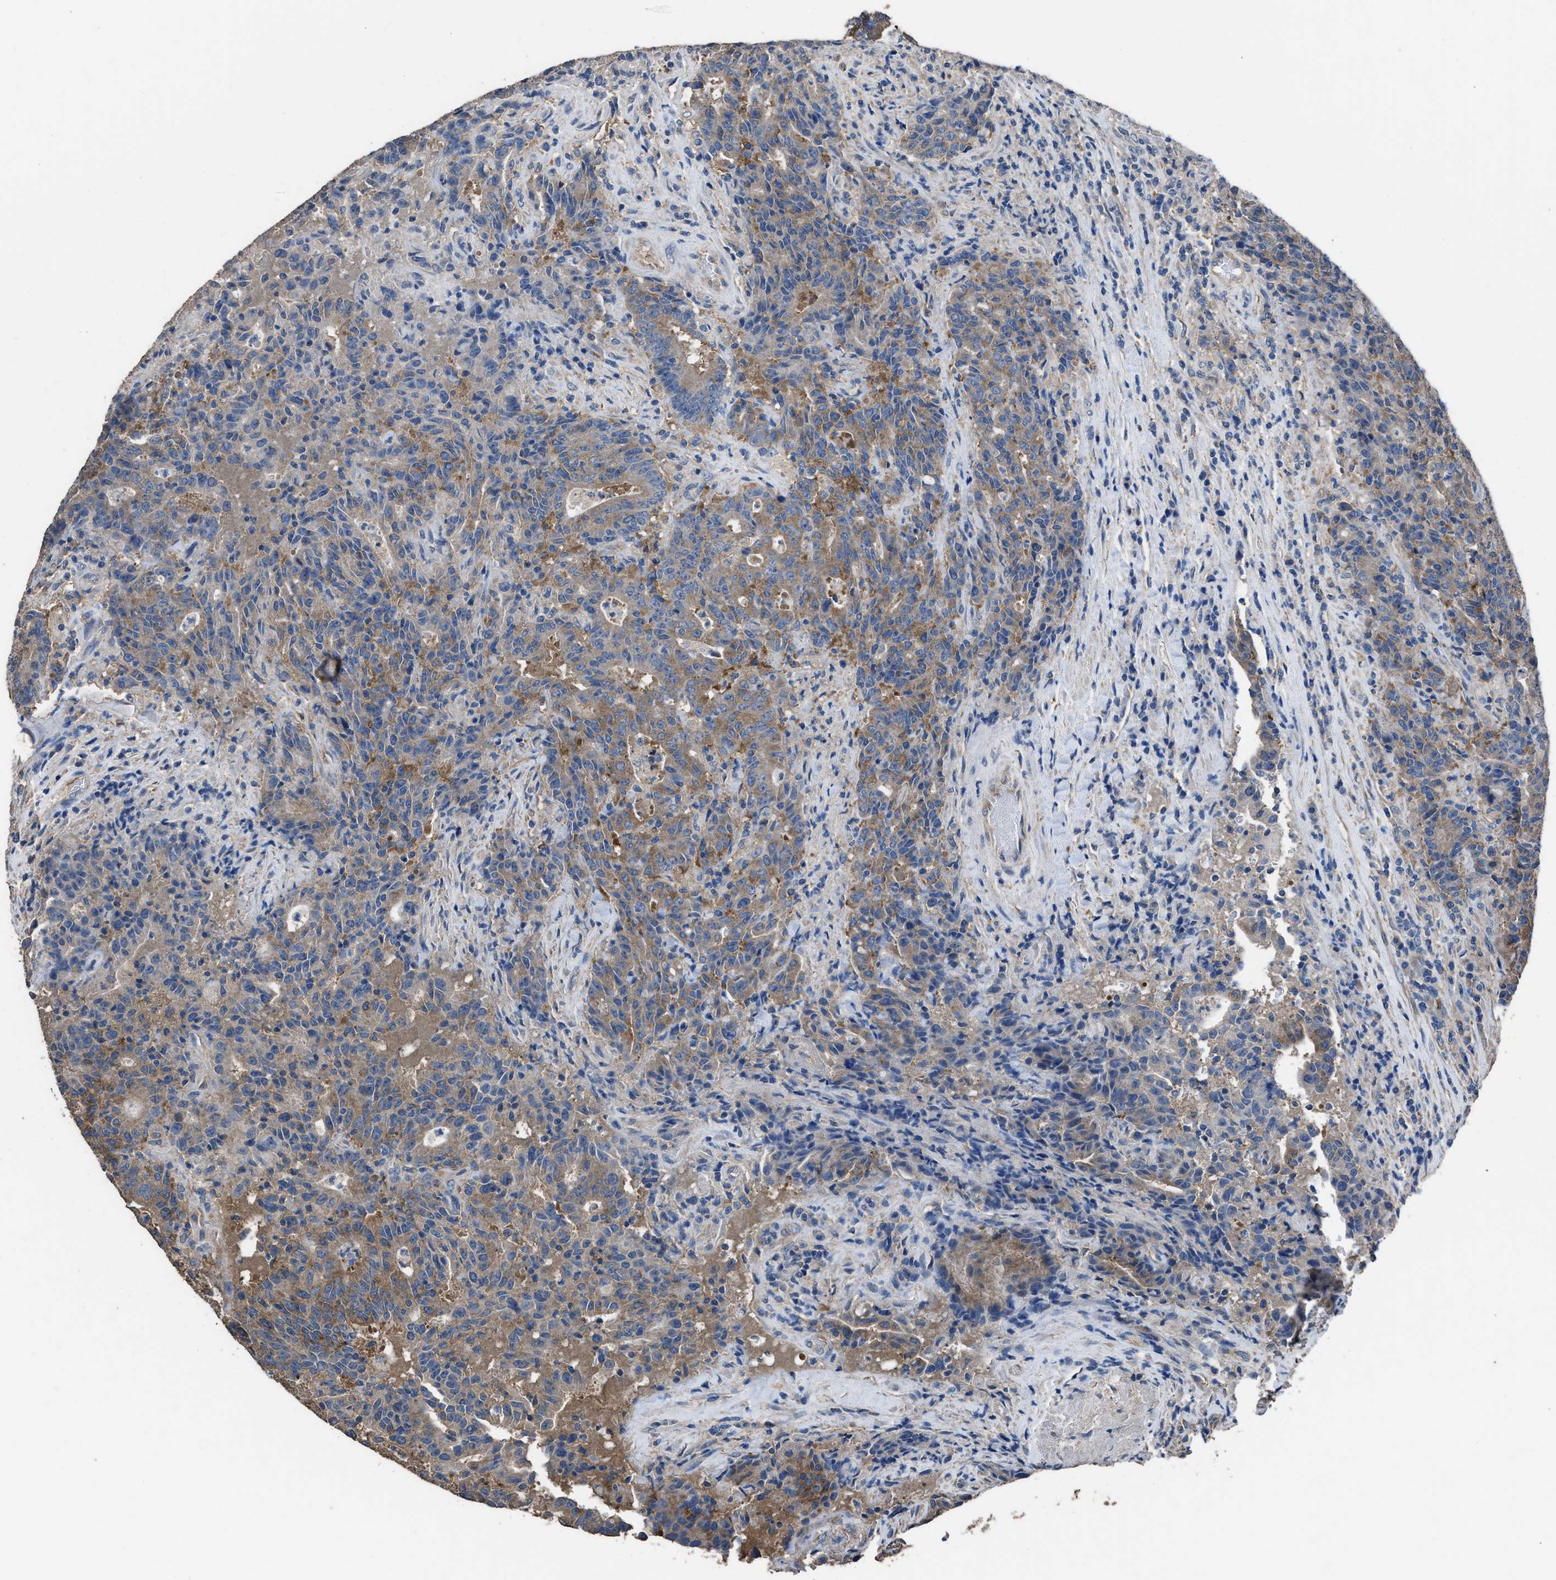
{"staining": {"intensity": "moderate", "quantity": ">75%", "location": "cytoplasmic/membranous"}, "tissue": "colorectal cancer", "cell_type": "Tumor cells", "image_type": "cancer", "snomed": [{"axis": "morphology", "description": "Adenocarcinoma, NOS"}, {"axis": "topography", "description": "Colon"}], "caption": "This image shows IHC staining of colorectal cancer, with medium moderate cytoplasmic/membranous expression in approximately >75% of tumor cells.", "gene": "ITSN1", "patient": {"sex": "female", "age": 75}}